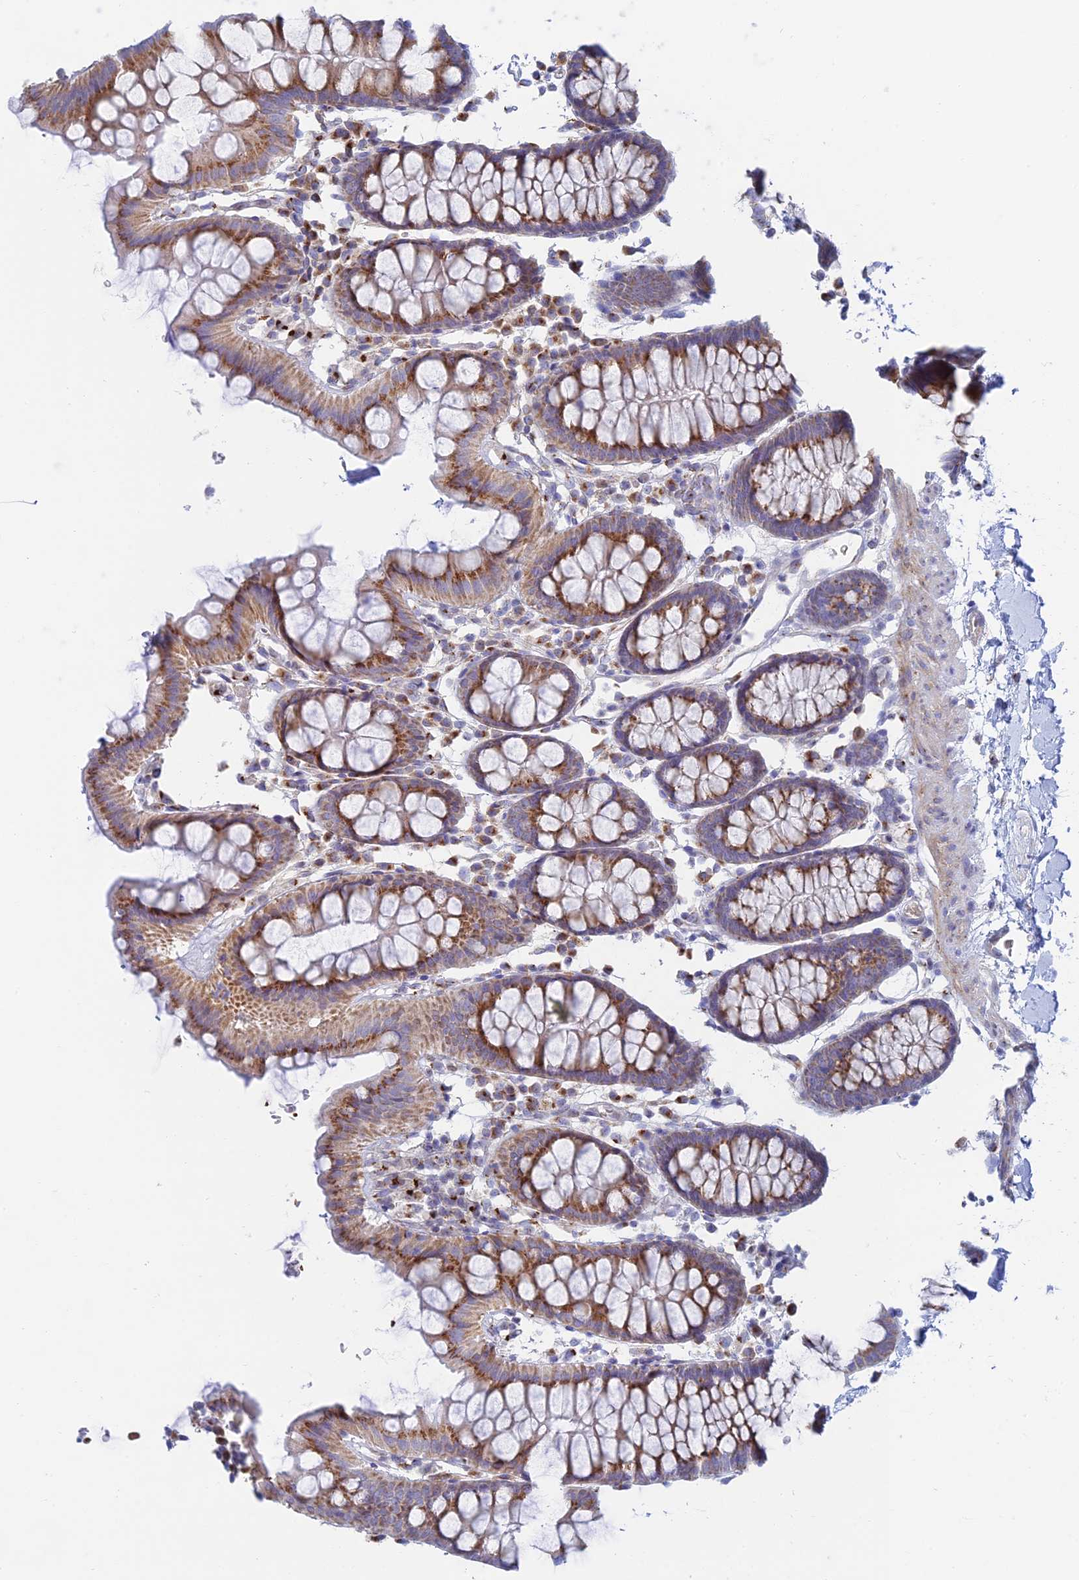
{"staining": {"intensity": "negative", "quantity": "none", "location": "none"}, "tissue": "colon", "cell_type": "Endothelial cells", "image_type": "normal", "snomed": [{"axis": "morphology", "description": "Normal tissue, NOS"}, {"axis": "topography", "description": "Colon"}], "caption": "Immunohistochemistry of unremarkable human colon shows no positivity in endothelial cells.", "gene": "ENSG00000267561", "patient": {"sex": "male", "age": 75}}